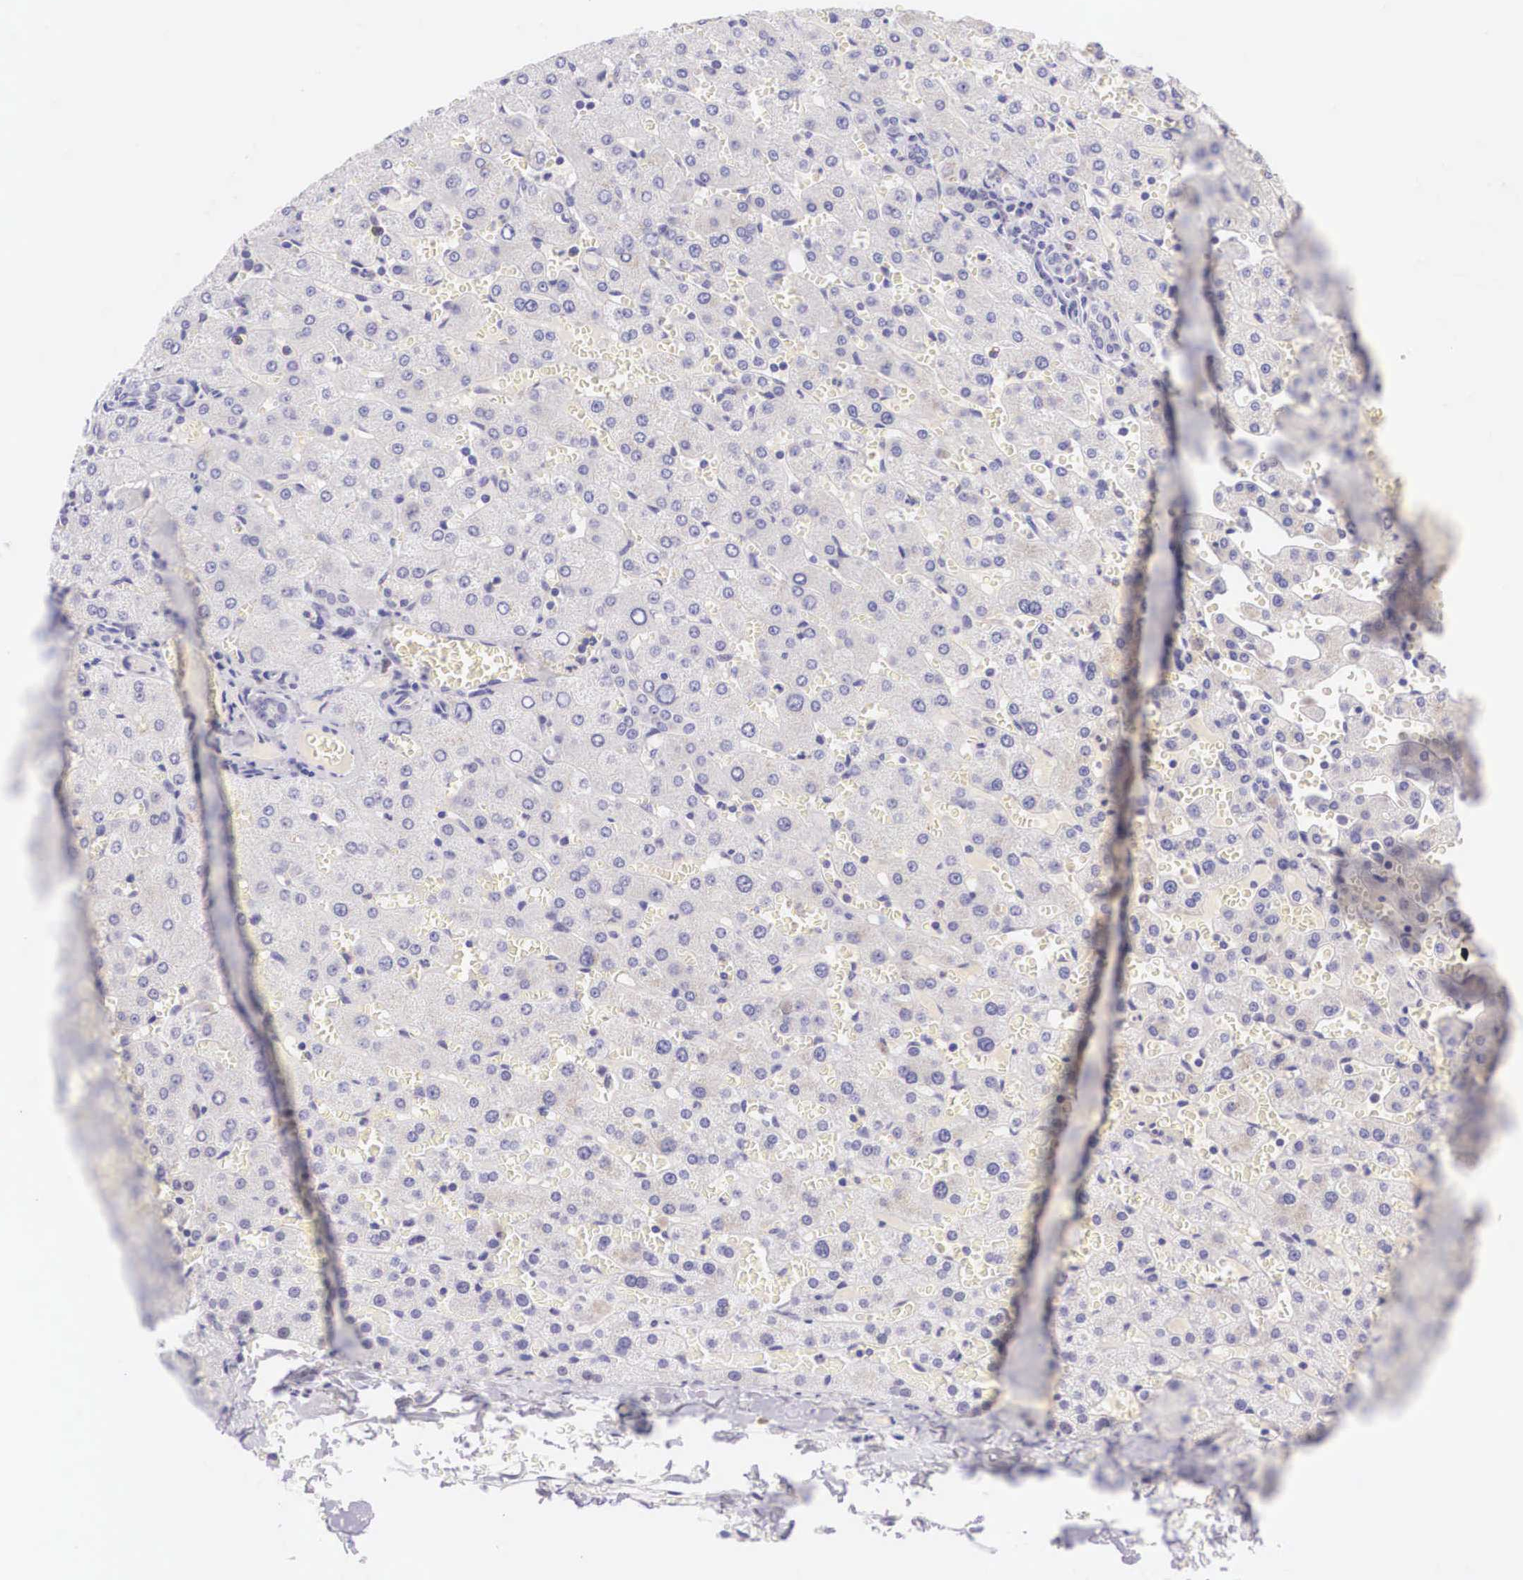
{"staining": {"intensity": "negative", "quantity": "none", "location": "none"}, "tissue": "liver", "cell_type": "Cholangiocytes", "image_type": "normal", "snomed": [{"axis": "morphology", "description": "Normal tissue, NOS"}, {"axis": "topography", "description": "Liver"}], "caption": "Histopathology image shows no significant protein positivity in cholangiocytes of unremarkable liver. (DAB (3,3'-diaminobenzidine) IHC, high magnification).", "gene": "BCL6", "patient": {"sex": "female", "age": 30}}